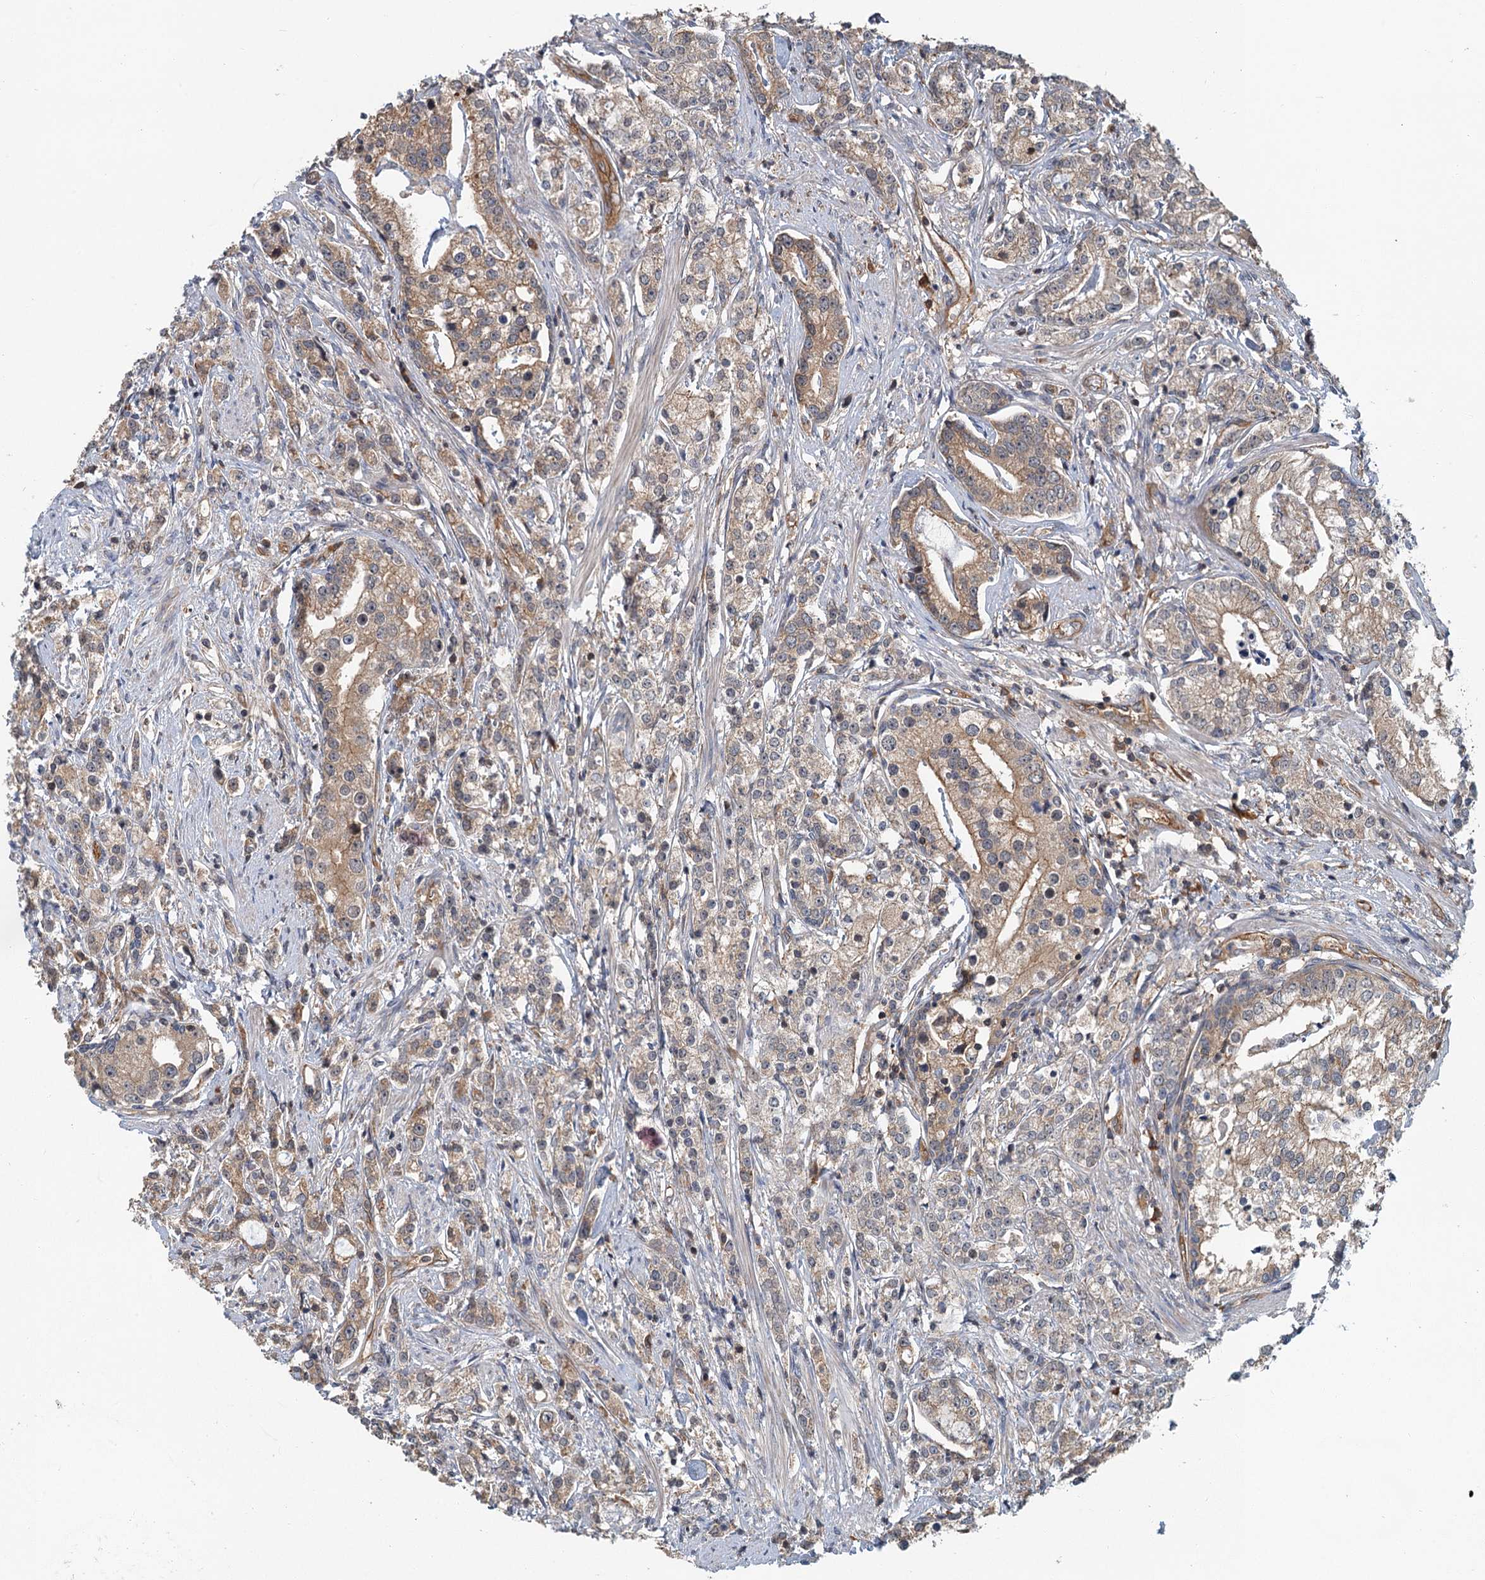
{"staining": {"intensity": "moderate", "quantity": ">75%", "location": "cytoplasmic/membranous"}, "tissue": "prostate cancer", "cell_type": "Tumor cells", "image_type": "cancer", "snomed": [{"axis": "morphology", "description": "Adenocarcinoma, High grade"}, {"axis": "topography", "description": "Prostate"}], "caption": "Approximately >75% of tumor cells in prostate cancer display moderate cytoplasmic/membranous protein staining as visualized by brown immunohistochemical staining.", "gene": "ZNF527", "patient": {"sex": "male", "age": 69}}